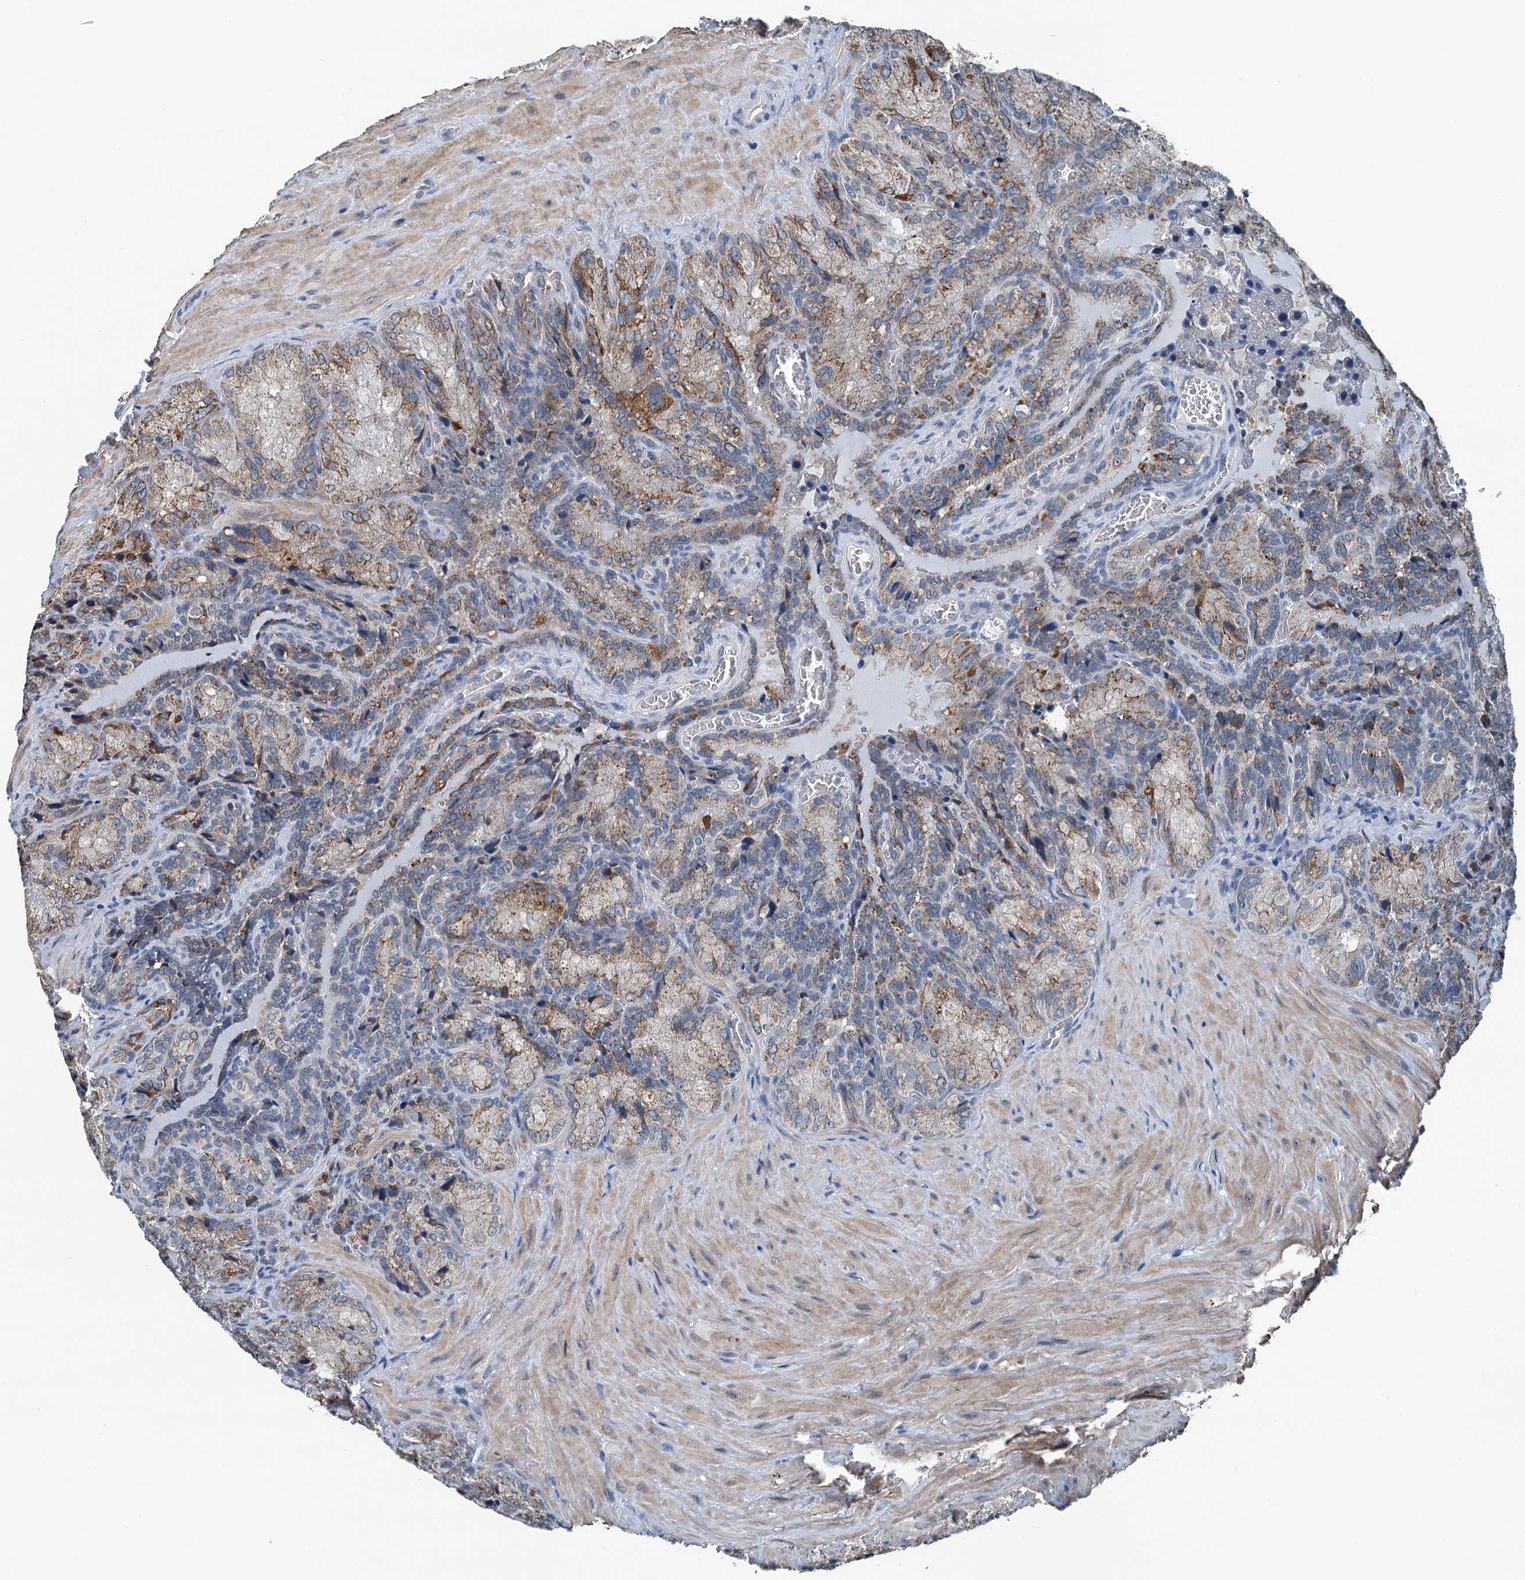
{"staining": {"intensity": "moderate", "quantity": "25%-75%", "location": "cytoplasmic/membranous"}, "tissue": "seminal vesicle", "cell_type": "Glandular cells", "image_type": "normal", "snomed": [{"axis": "morphology", "description": "Normal tissue, NOS"}, {"axis": "topography", "description": "Seminal veicle"}], "caption": "High-magnification brightfield microscopy of benign seminal vesicle stained with DAB (3,3'-diaminobenzidine) (brown) and counterstained with hematoxylin (blue). glandular cells exhibit moderate cytoplasmic/membranous positivity is identified in approximately25%-75% of cells.", "gene": "TRPT1", "patient": {"sex": "male", "age": 62}}